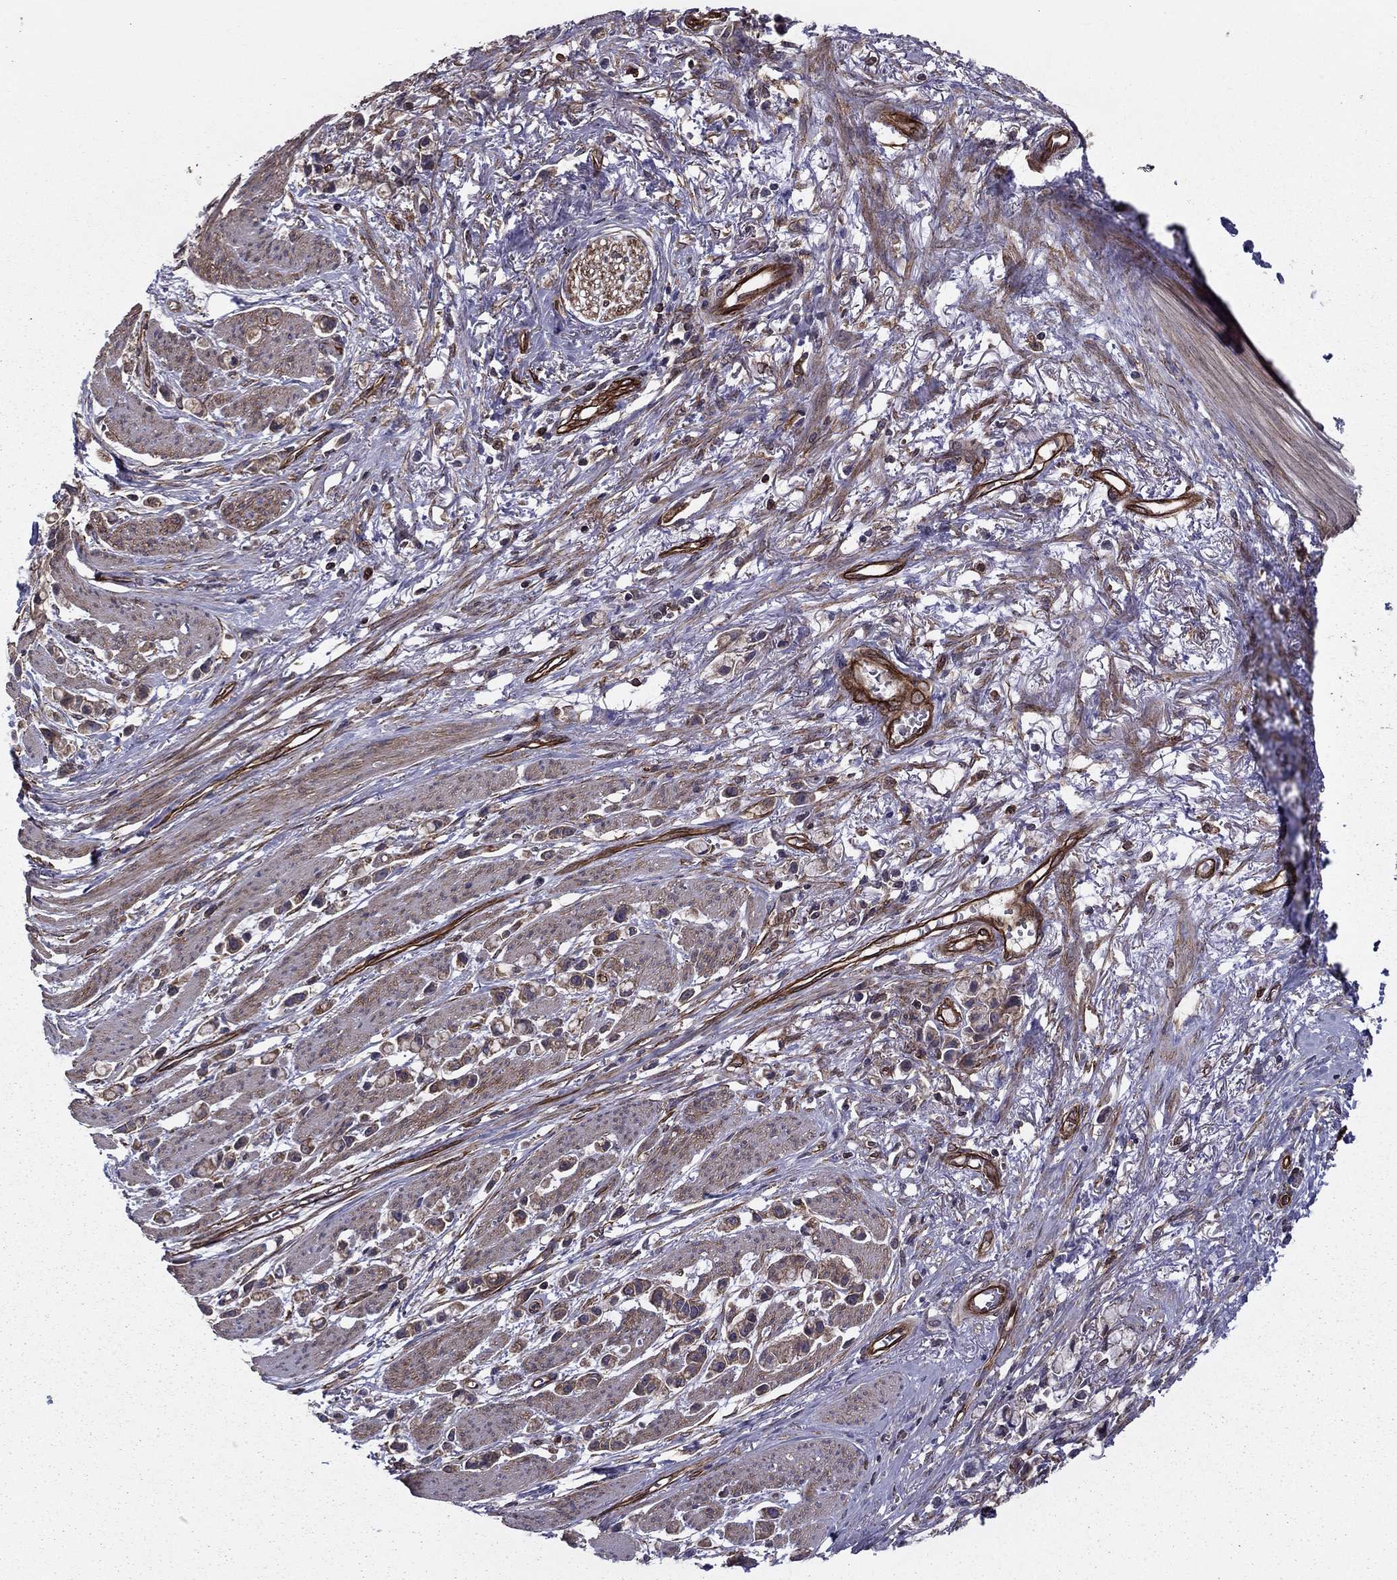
{"staining": {"intensity": "moderate", "quantity": "<25%", "location": "cytoplasmic/membranous"}, "tissue": "stomach cancer", "cell_type": "Tumor cells", "image_type": "cancer", "snomed": [{"axis": "morphology", "description": "Adenocarcinoma, NOS"}, {"axis": "topography", "description": "Stomach"}], "caption": "A low amount of moderate cytoplasmic/membranous positivity is appreciated in about <25% of tumor cells in adenocarcinoma (stomach) tissue. (DAB (3,3'-diaminobenzidine) = brown stain, brightfield microscopy at high magnification).", "gene": "SHMT1", "patient": {"sex": "female", "age": 81}}